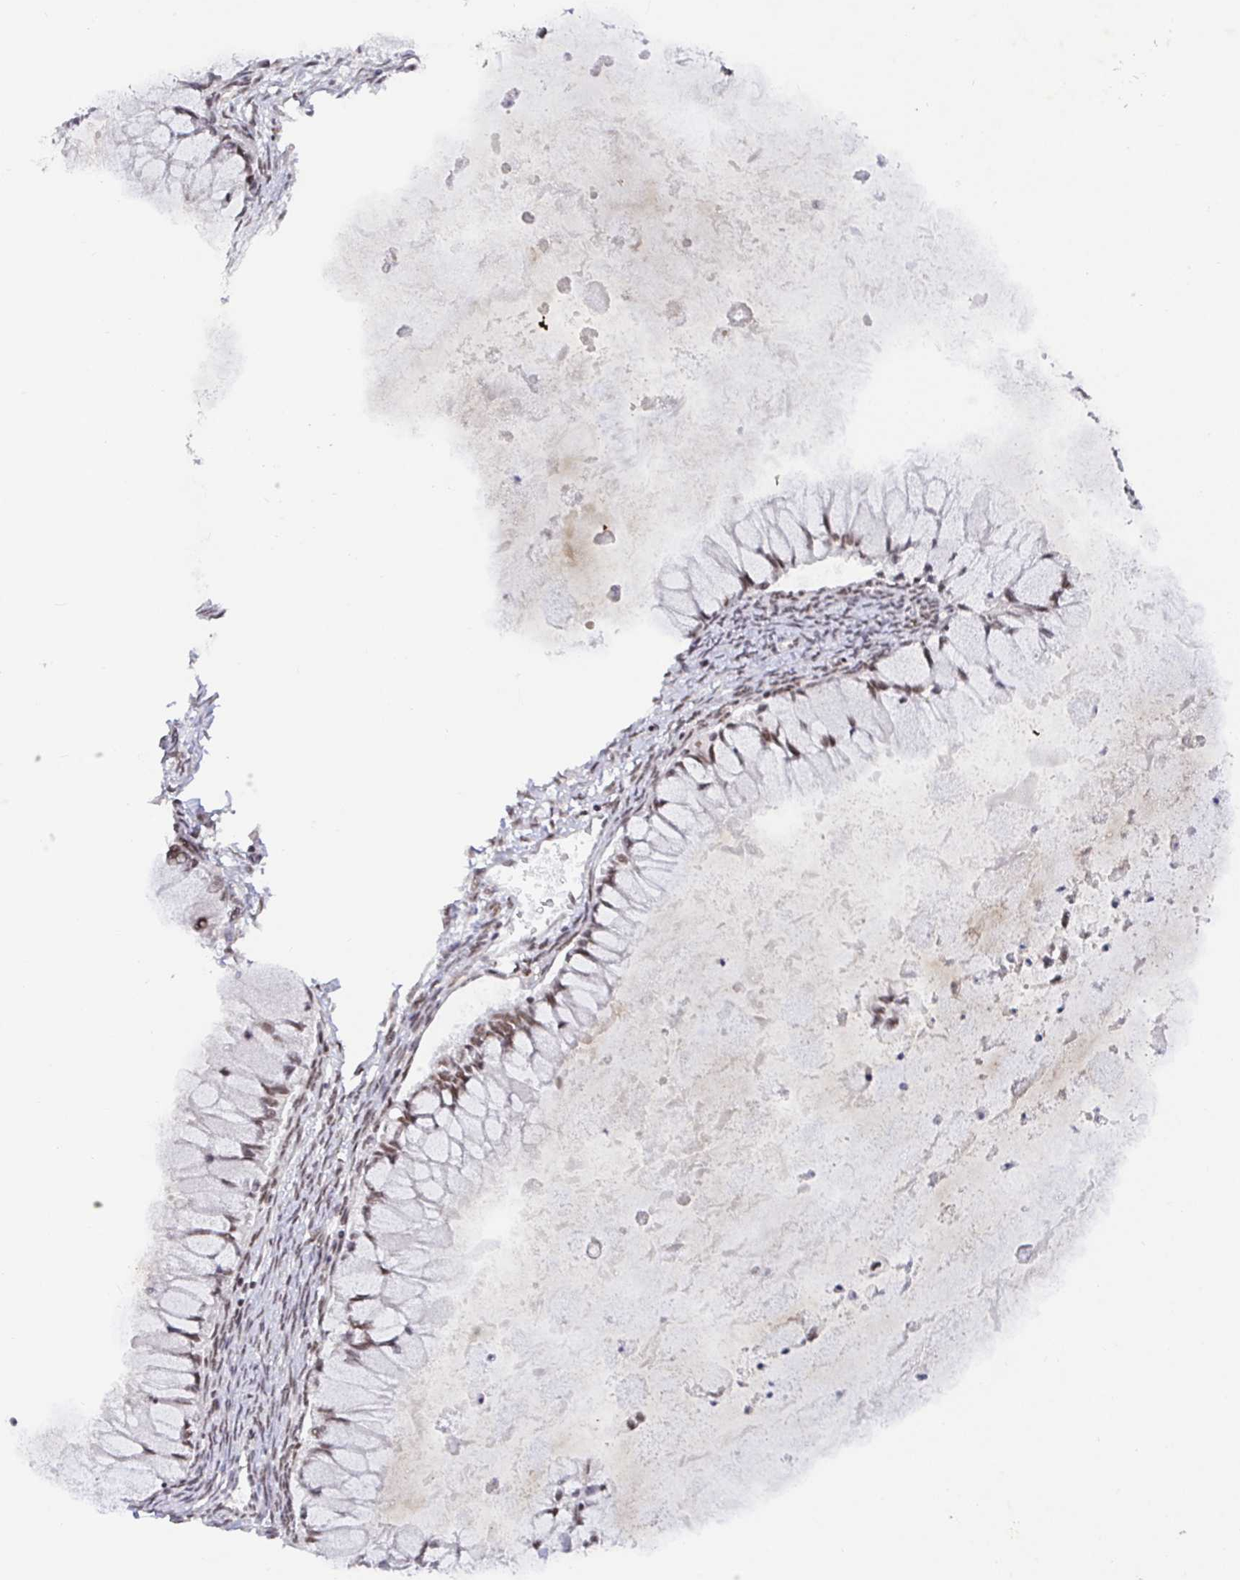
{"staining": {"intensity": "moderate", "quantity": ">75%", "location": "nuclear"}, "tissue": "ovarian cancer", "cell_type": "Tumor cells", "image_type": "cancer", "snomed": [{"axis": "morphology", "description": "Cystadenocarcinoma, mucinous, NOS"}, {"axis": "topography", "description": "Ovary"}], "caption": "DAB immunohistochemical staining of human ovarian cancer (mucinous cystadenocarcinoma) displays moderate nuclear protein expression in about >75% of tumor cells.", "gene": "USF1", "patient": {"sex": "female", "age": 34}}